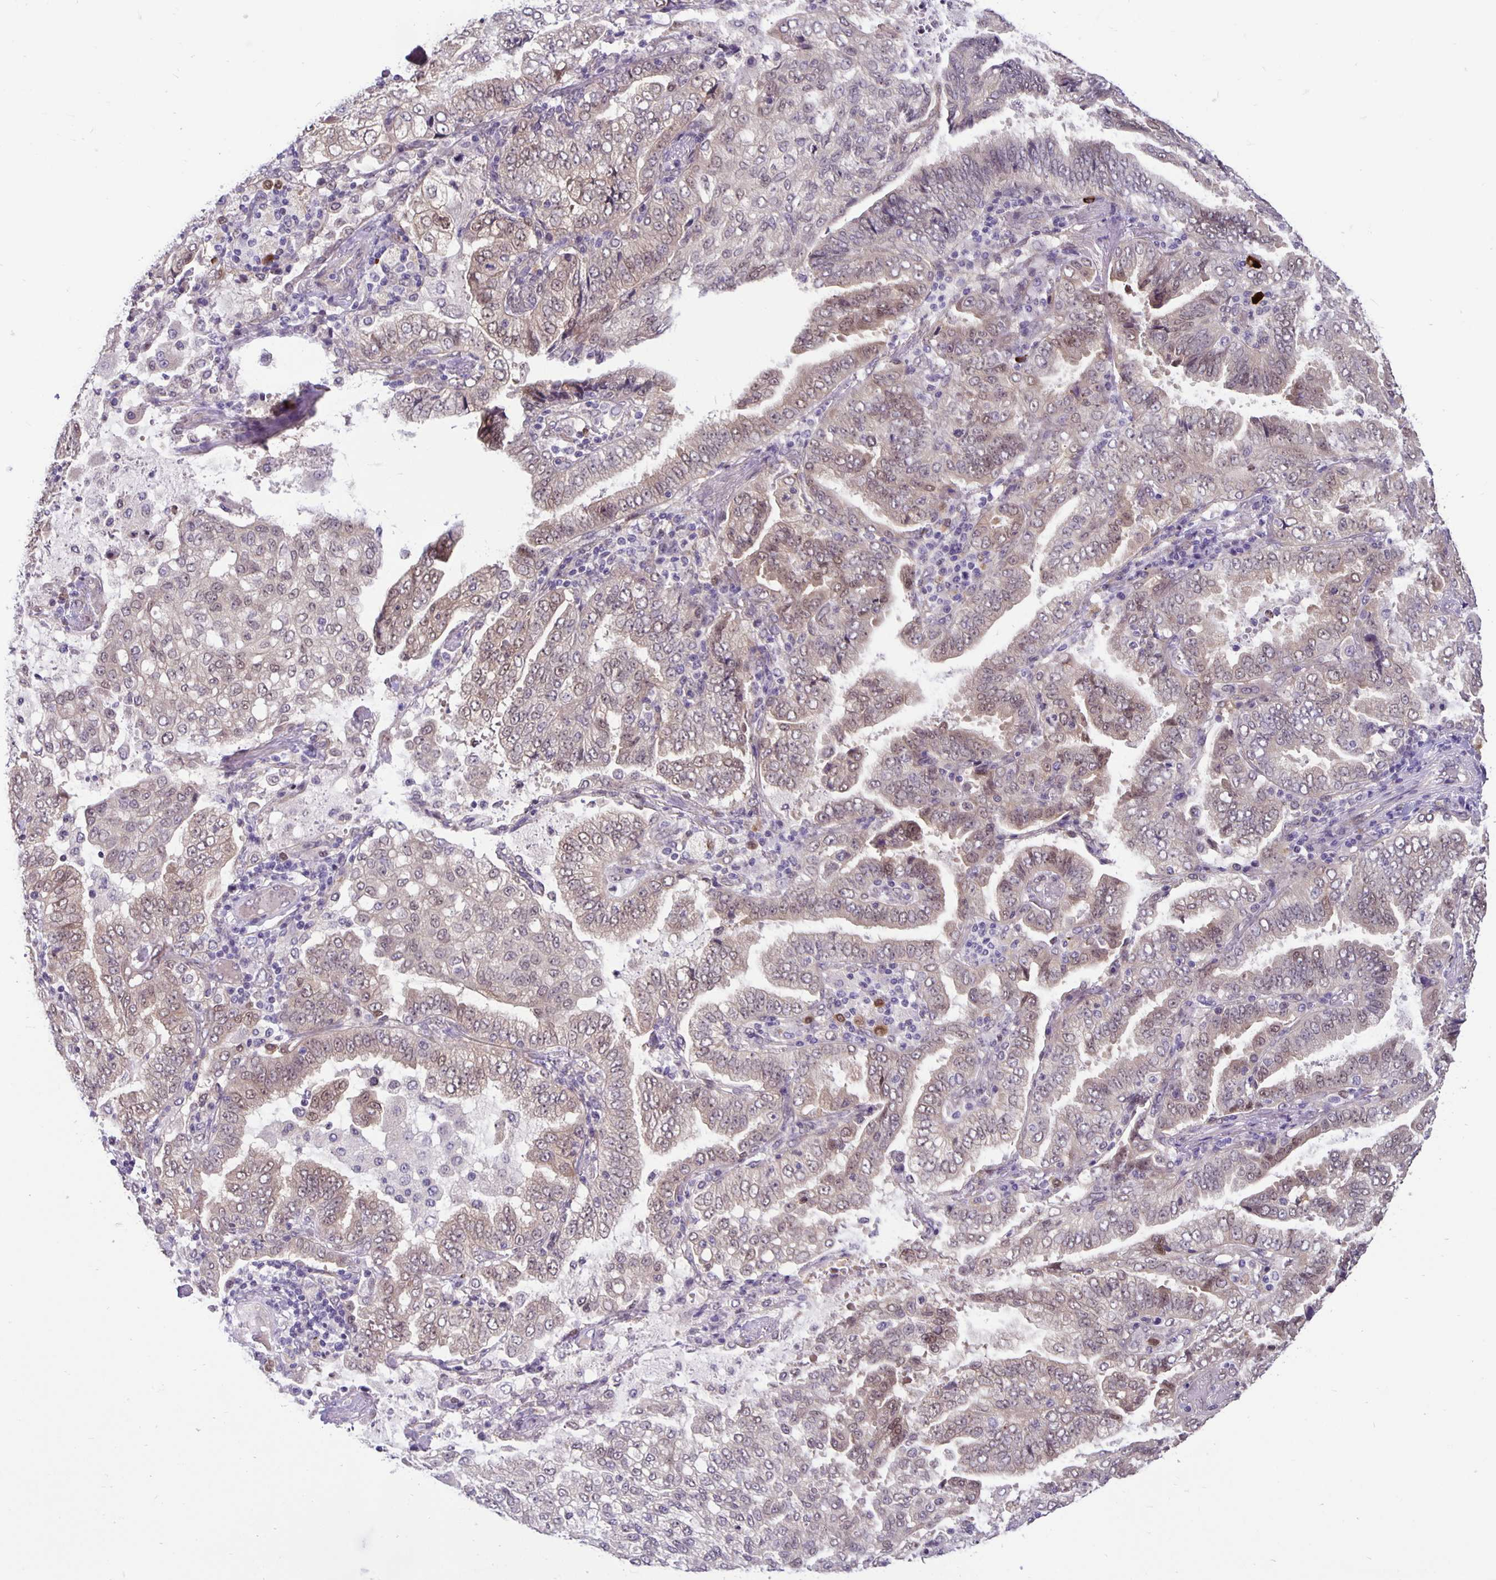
{"staining": {"intensity": "weak", "quantity": "25%-75%", "location": "cytoplasmic/membranous"}, "tissue": "lung cancer", "cell_type": "Tumor cells", "image_type": "cancer", "snomed": [{"axis": "morphology", "description": "Aneuploidy"}, {"axis": "morphology", "description": "Adenocarcinoma, NOS"}, {"axis": "morphology", "description": "Adenocarcinoma, metastatic, NOS"}, {"axis": "topography", "description": "Lymph node"}, {"axis": "topography", "description": "Lung"}], "caption": "Protein expression analysis of lung cancer displays weak cytoplasmic/membranous staining in approximately 25%-75% of tumor cells.", "gene": "TAX1BP3", "patient": {"sex": "female", "age": 48}}